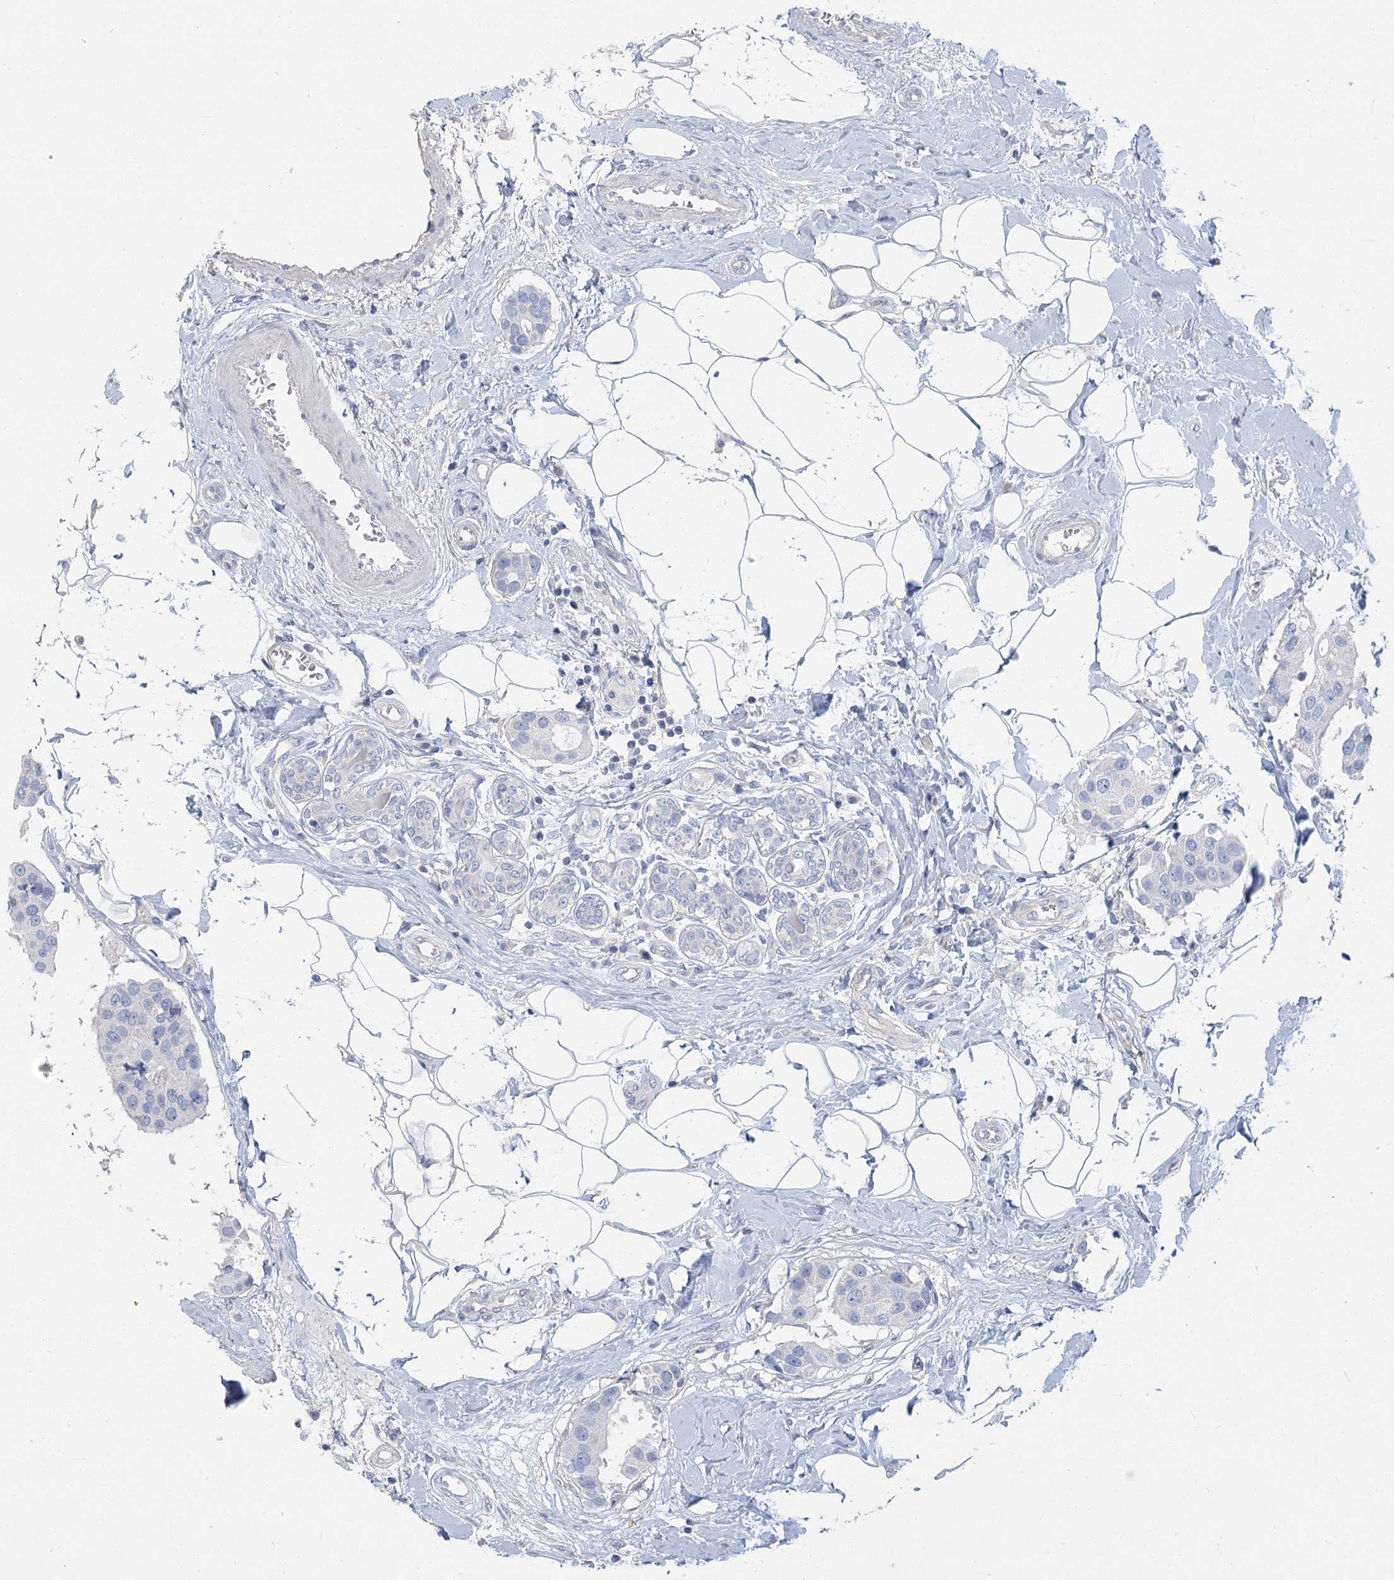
{"staining": {"intensity": "negative", "quantity": "none", "location": "none"}, "tissue": "breast cancer", "cell_type": "Tumor cells", "image_type": "cancer", "snomed": [{"axis": "morphology", "description": "Normal tissue, NOS"}, {"axis": "morphology", "description": "Duct carcinoma"}, {"axis": "topography", "description": "Breast"}], "caption": "A photomicrograph of breast cancer (invasive ductal carcinoma) stained for a protein reveals no brown staining in tumor cells.", "gene": "SLC9A3", "patient": {"sex": "female", "age": 39}}